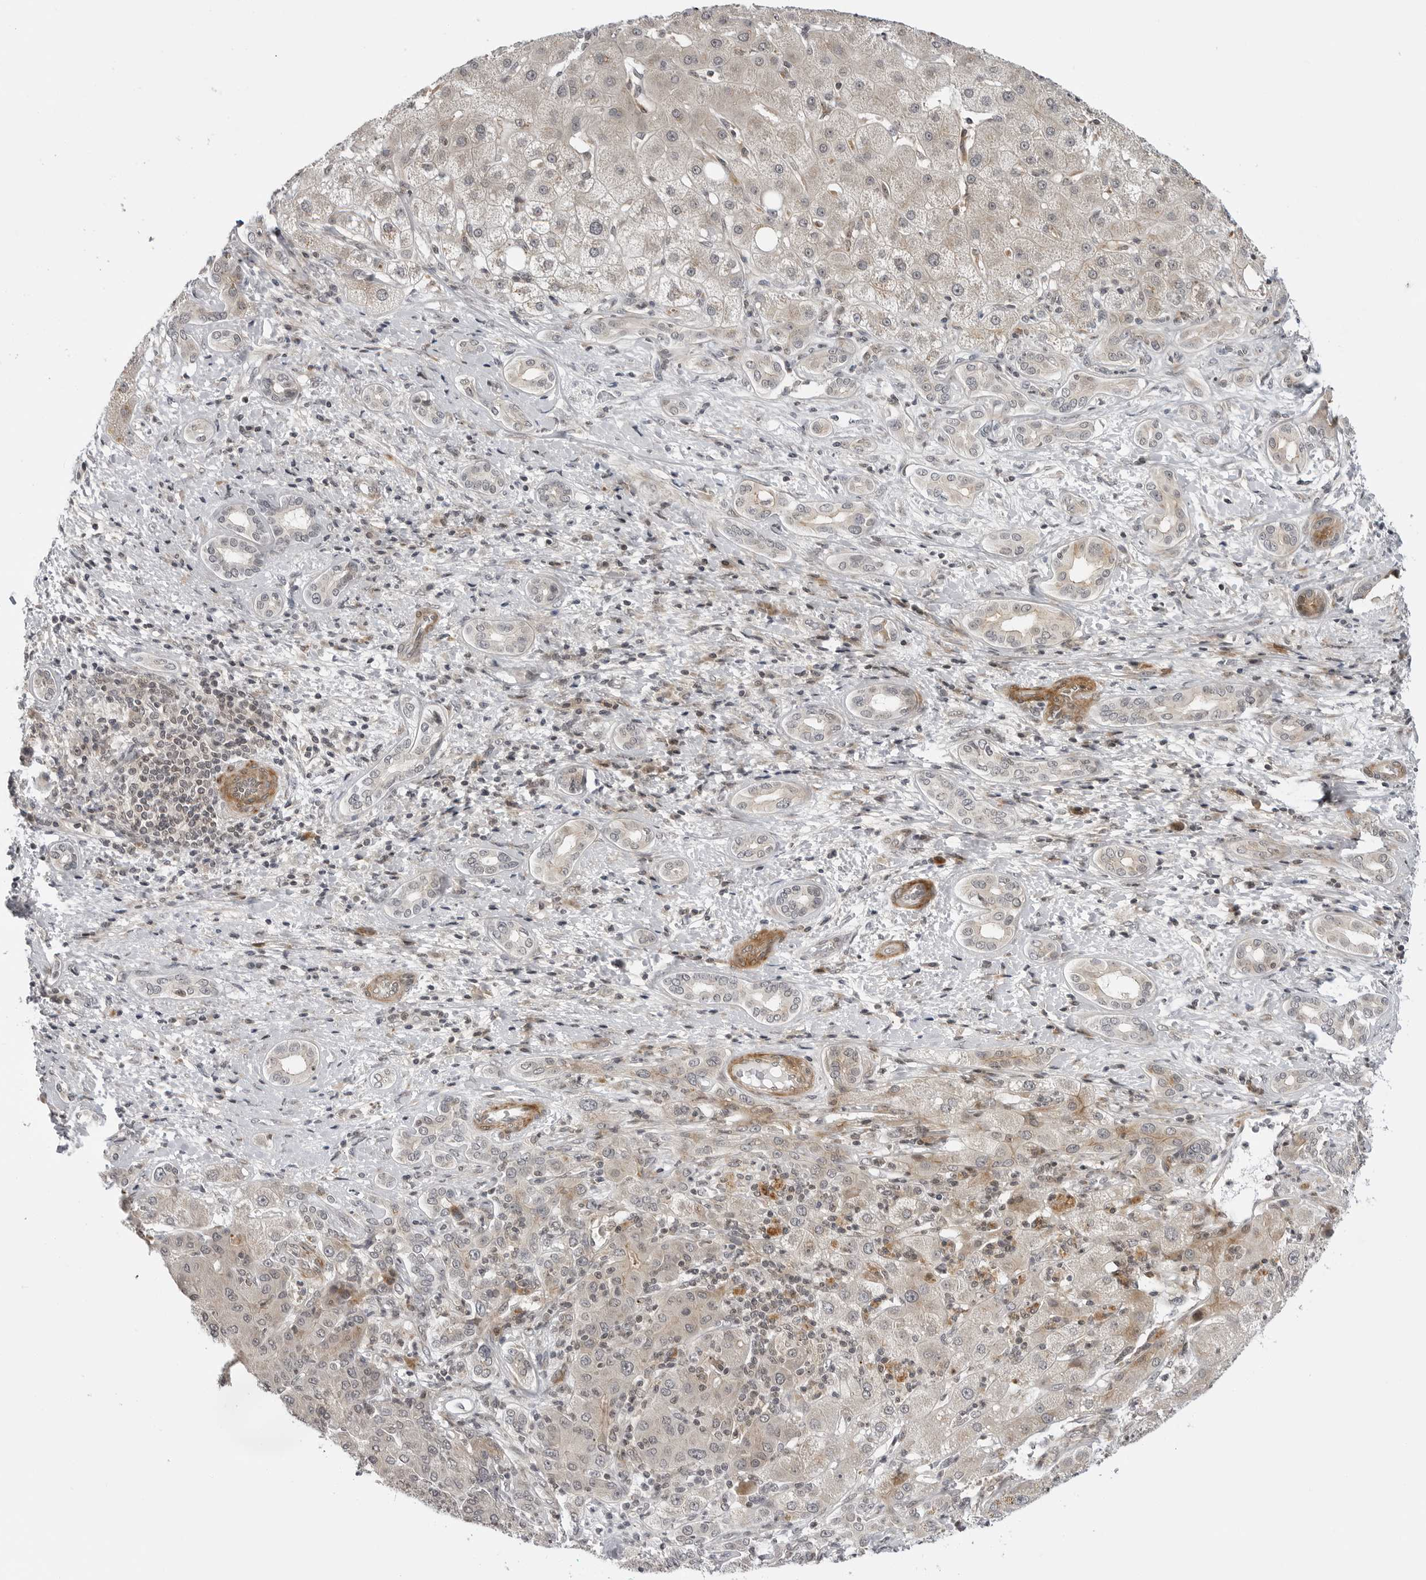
{"staining": {"intensity": "weak", "quantity": "<25%", "location": "cytoplasmic/membranous"}, "tissue": "liver cancer", "cell_type": "Tumor cells", "image_type": "cancer", "snomed": [{"axis": "morphology", "description": "Carcinoma, Hepatocellular, NOS"}, {"axis": "topography", "description": "Liver"}], "caption": "Protein analysis of liver cancer (hepatocellular carcinoma) shows no significant staining in tumor cells.", "gene": "ADAMTS5", "patient": {"sex": "male", "age": 65}}